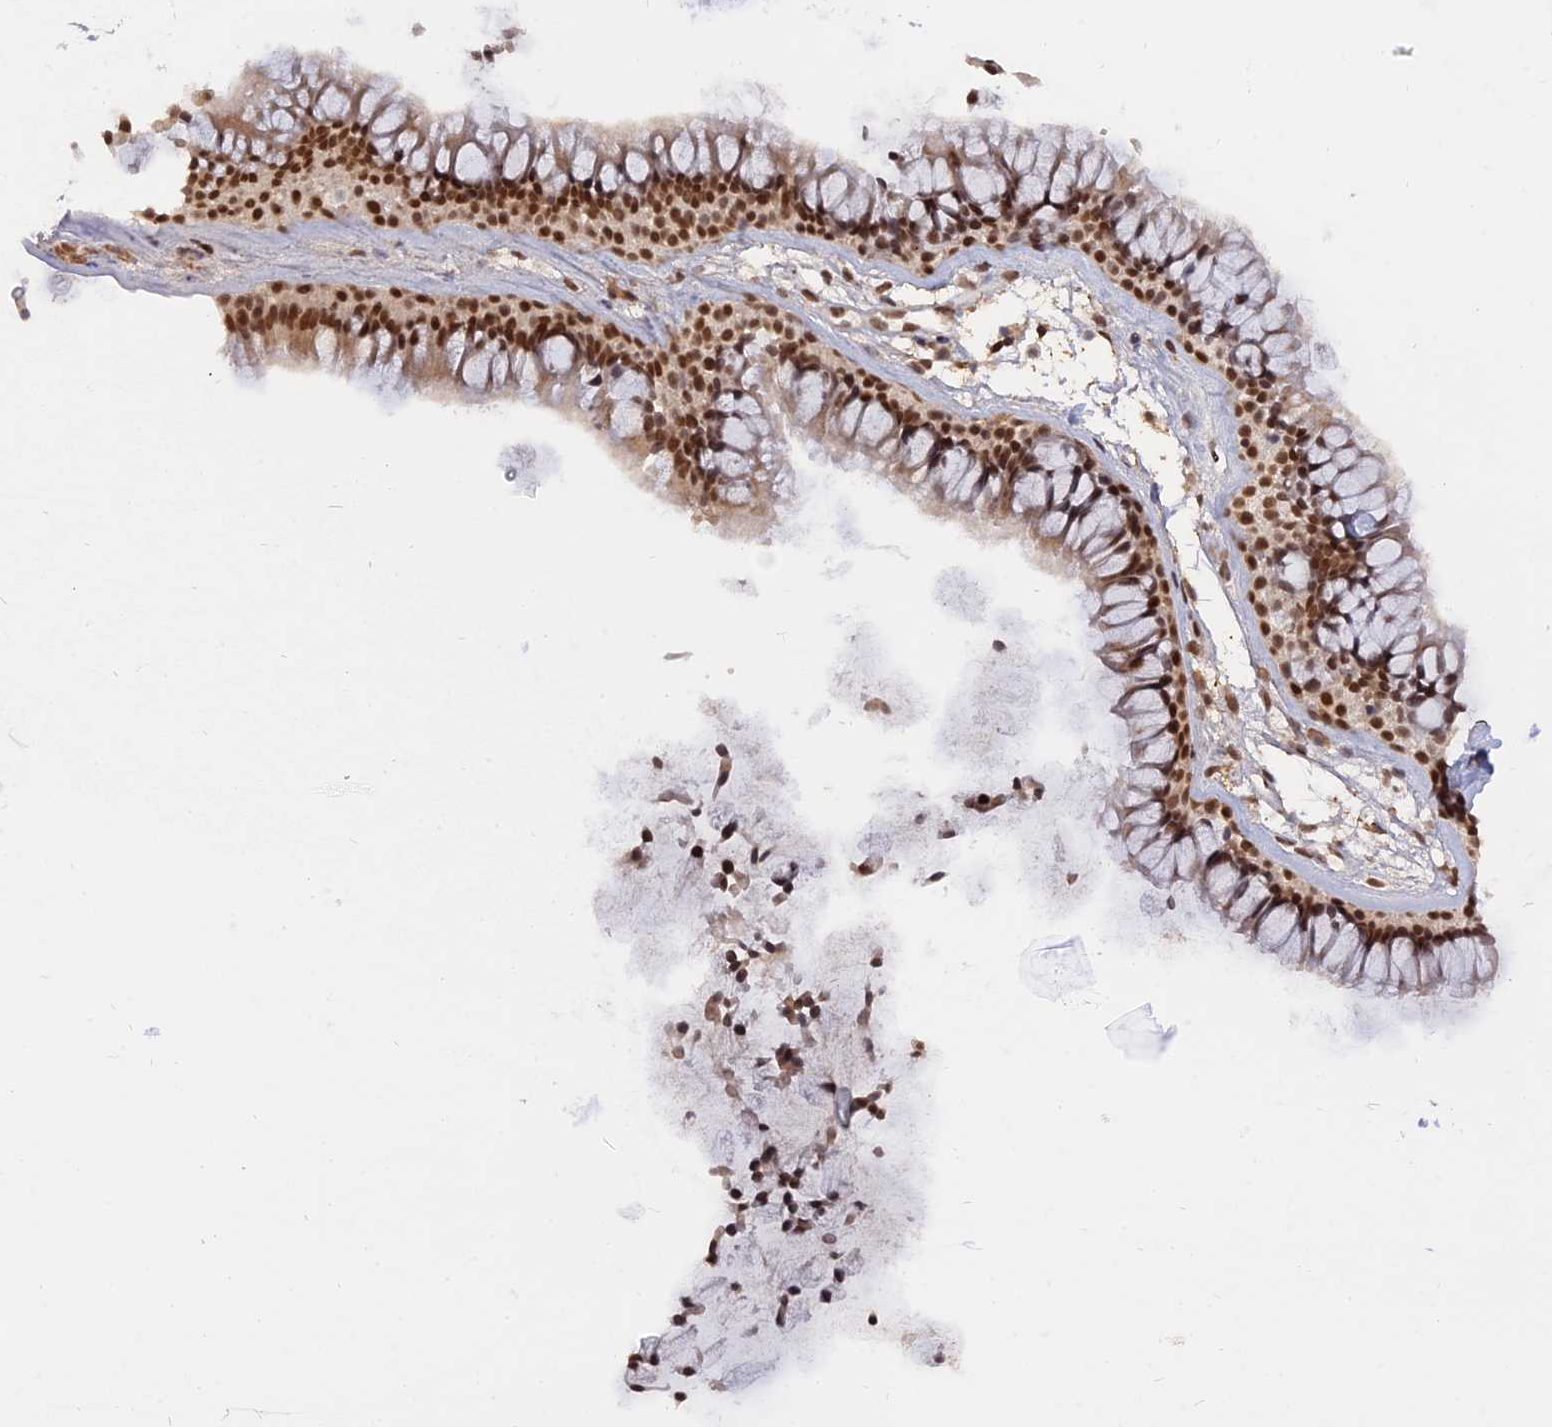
{"staining": {"intensity": "strong", "quantity": ">75%", "location": "nuclear"}, "tissue": "nasopharynx", "cell_type": "Respiratory epithelial cells", "image_type": "normal", "snomed": [{"axis": "morphology", "description": "Normal tissue, NOS"}, {"axis": "topography", "description": "Nasopharynx"}], "caption": "Protein staining reveals strong nuclear positivity in about >75% of respiratory epithelial cells in normal nasopharynx.", "gene": "NR1H3", "patient": {"sex": "male", "age": 82}}